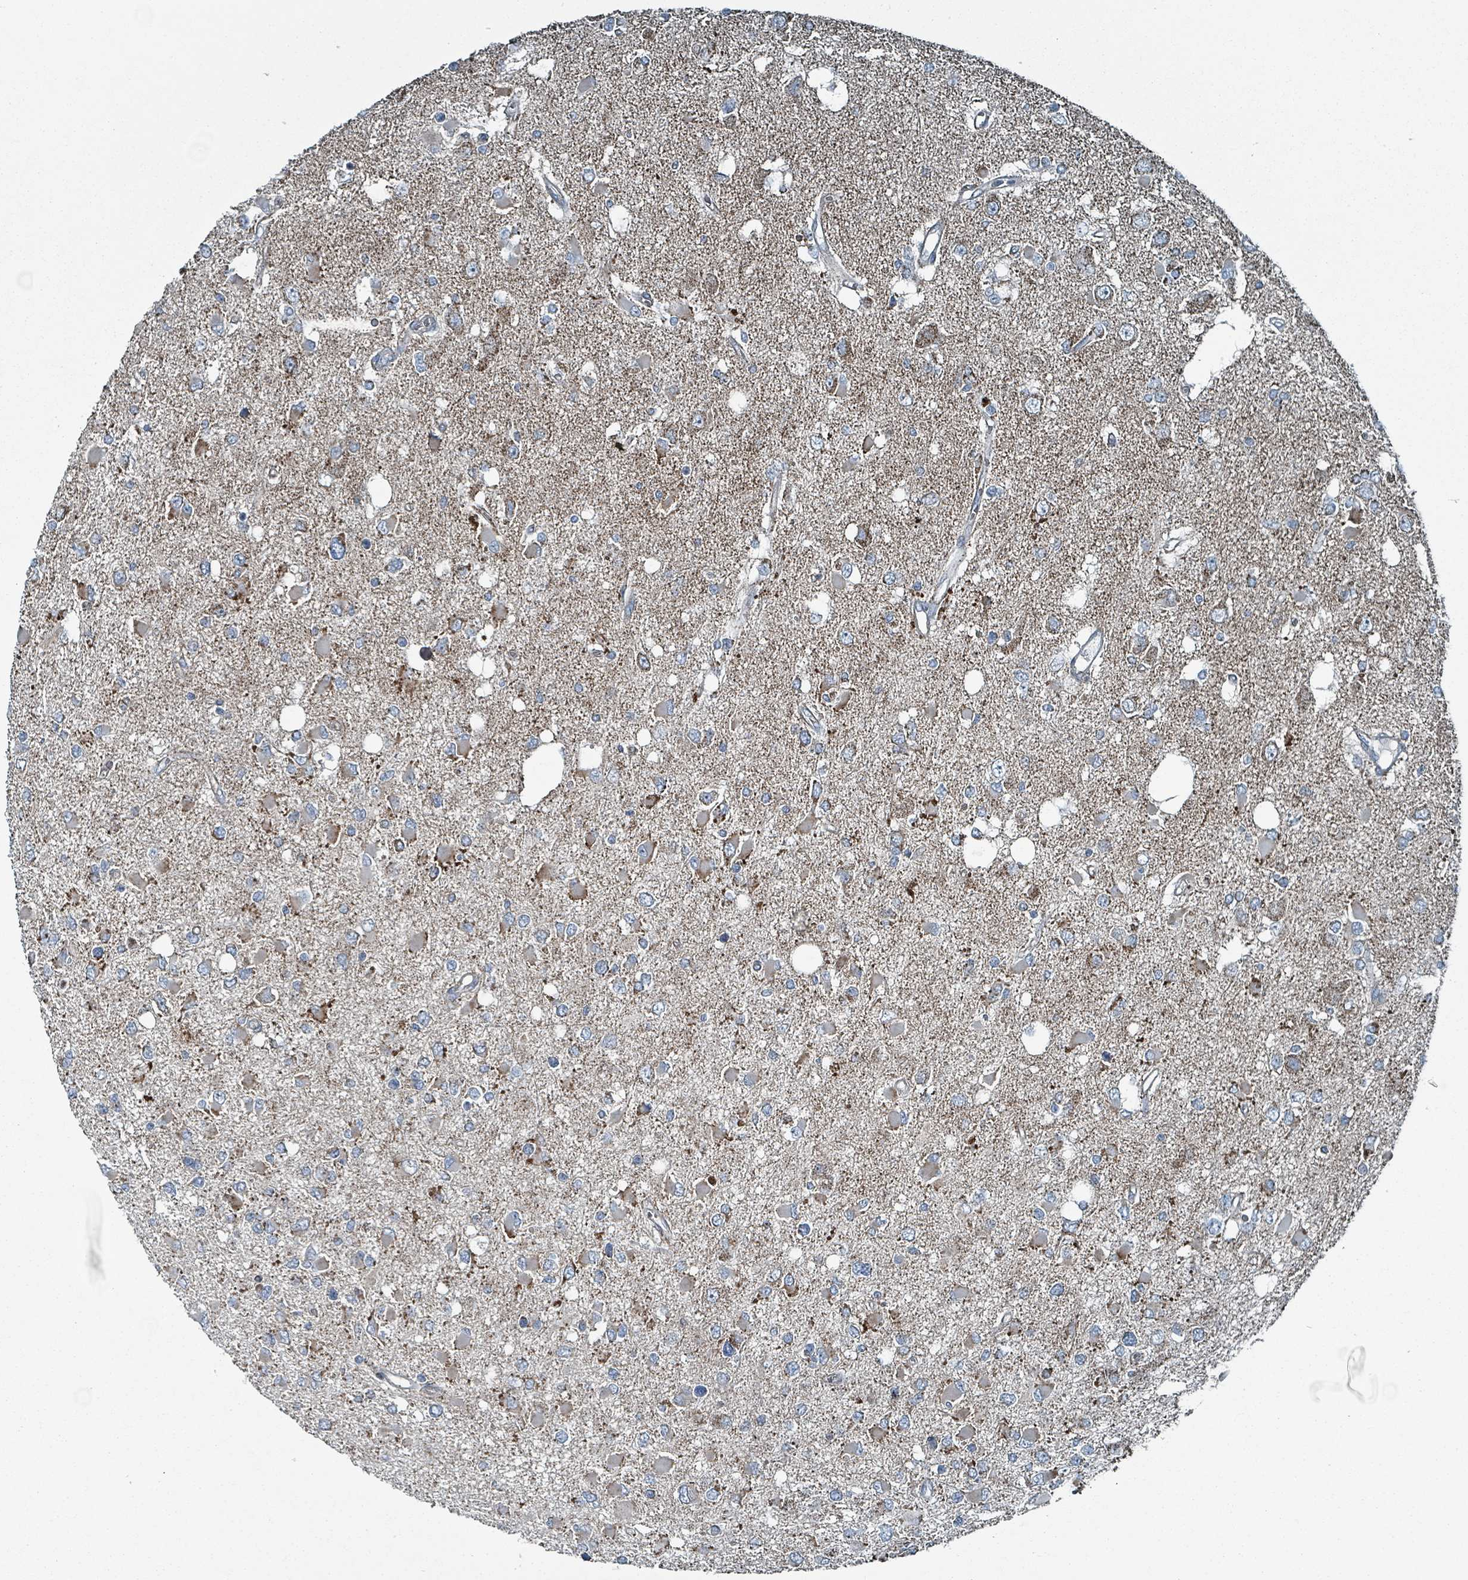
{"staining": {"intensity": "weak", "quantity": "25%-75%", "location": "cytoplasmic/membranous"}, "tissue": "glioma", "cell_type": "Tumor cells", "image_type": "cancer", "snomed": [{"axis": "morphology", "description": "Glioma, malignant, High grade"}, {"axis": "topography", "description": "Brain"}], "caption": "Glioma stained with a brown dye reveals weak cytoplasmic/membranous positive expression in approximately 25%-75% of tumor cells.", "gene": "ABHD18", "patient": {"sex": "male", "age": 53}}